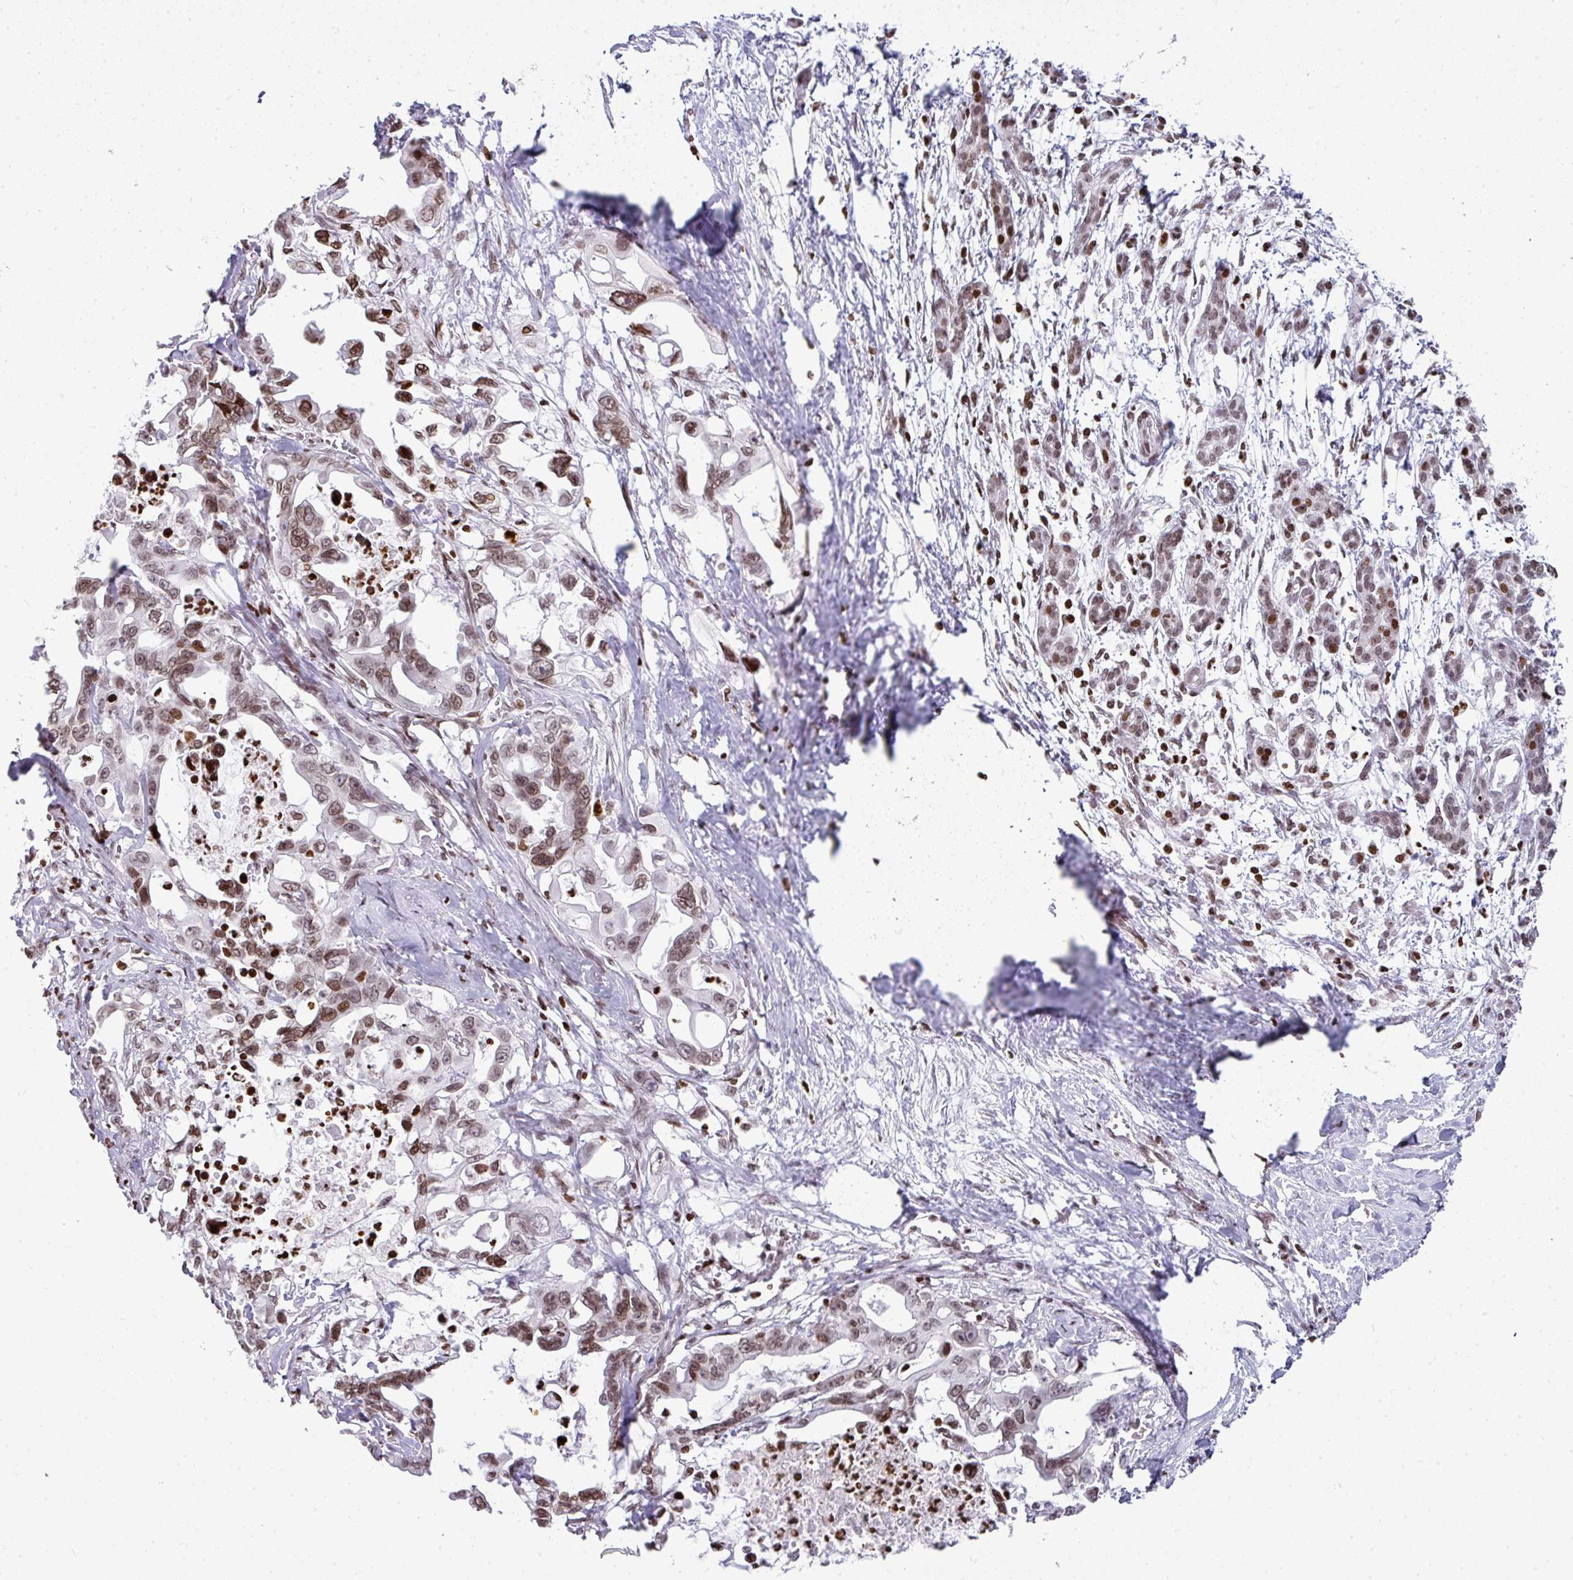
{"staining": {"intensity": "moderate", "quantity": ">75%", "location": "nuclear"}, "tissue": "pancreatic cancer", "cell_type": "Tumor cells", "image_type": "cancer", "snomed": [{"axis": "morphology", "description": "Adenocarcinoma, NOS"}, {"axis": "topography", "description": "Pancreas"}], "caption": "Immunohistochemistry (IHC) image of human adenocarcinoma (pancreatic) stained for a protein (brown), which displays medium levels of moderate nuclear expression in approximately >75% of tumor cells.", "gene": "RASL11A", "patient": {"sex": "male", "age": 61}}